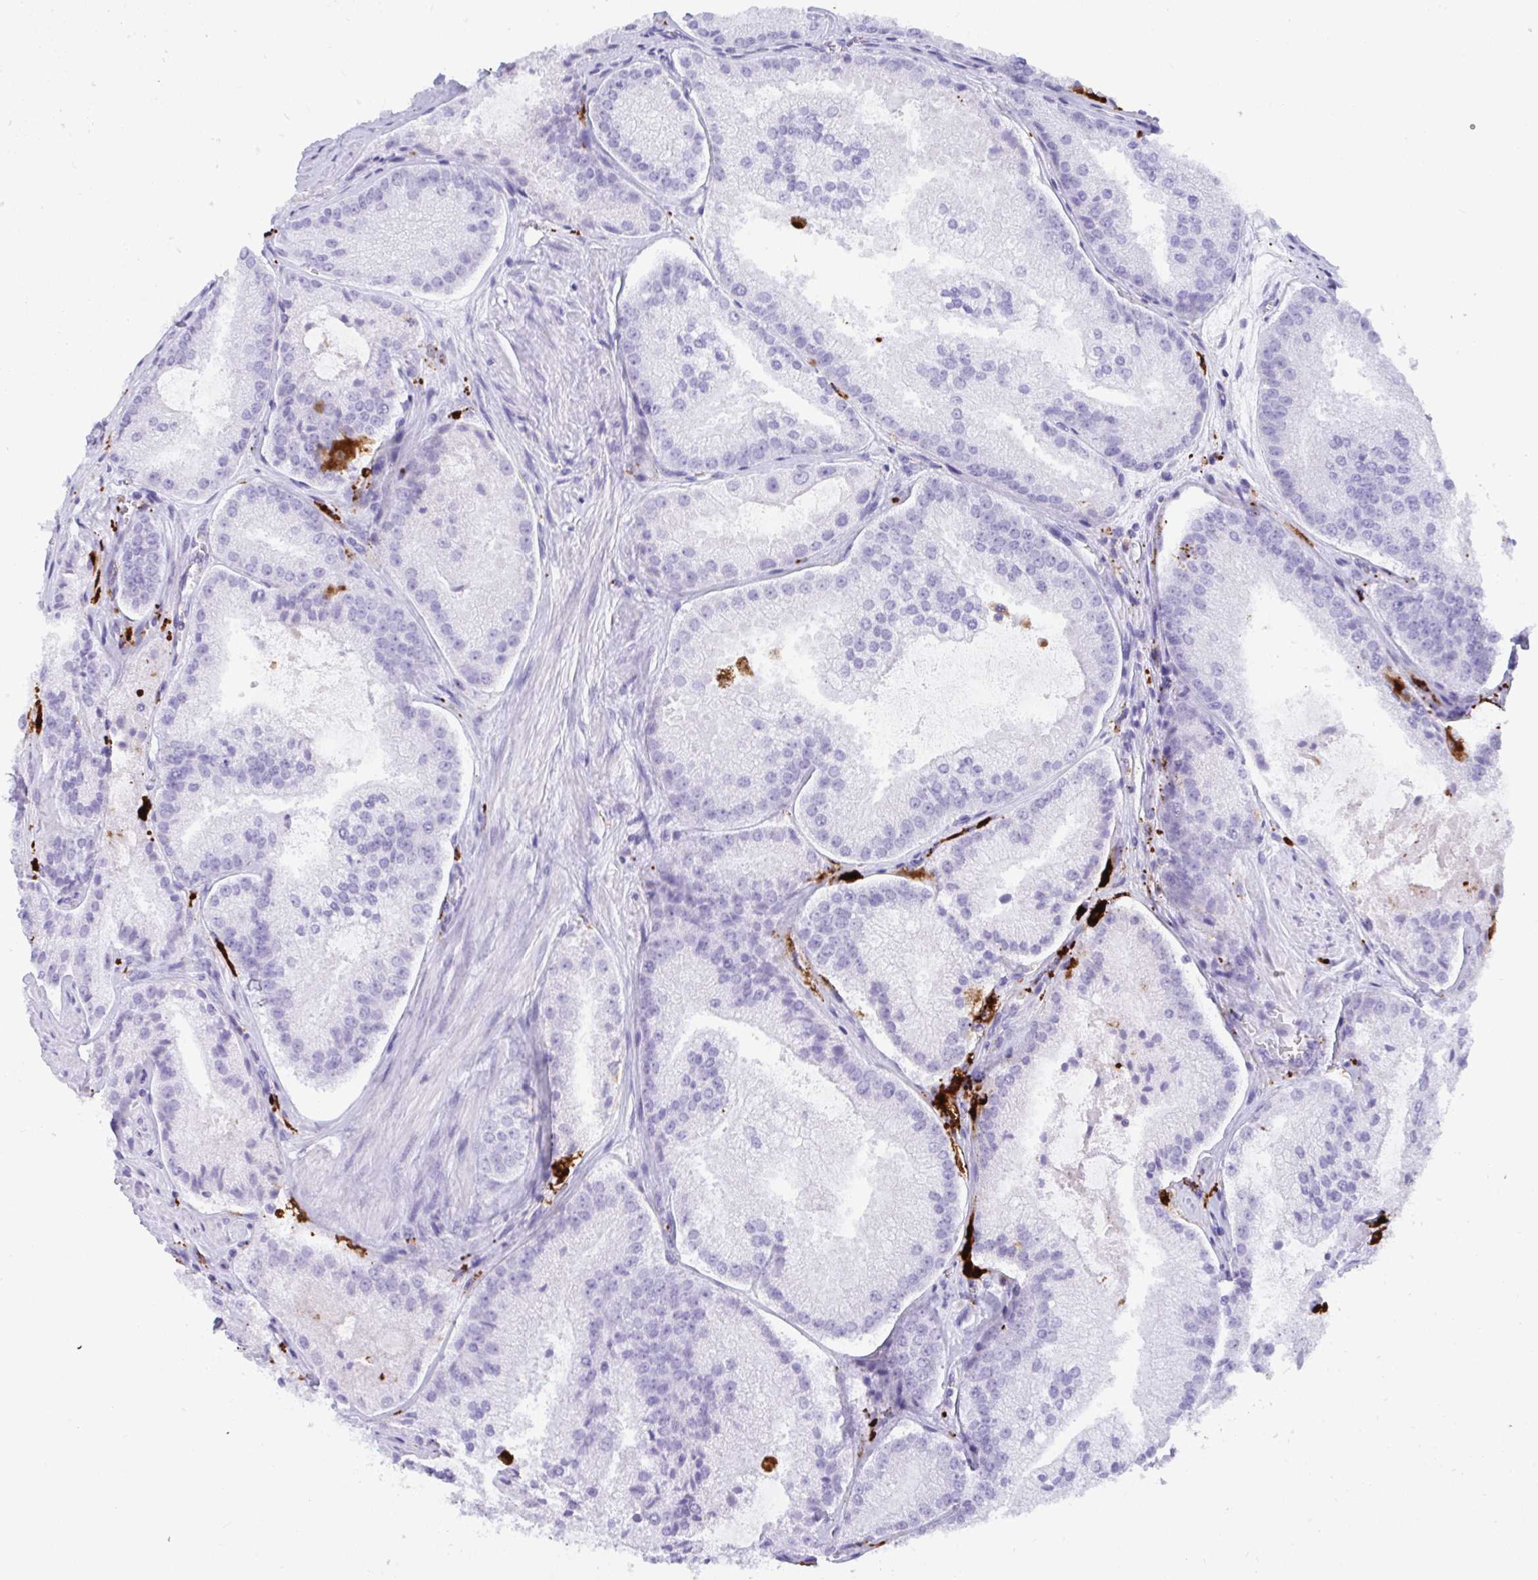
{"staining": {"intensity": "negative", "quantity": "none", "location": "none"}, "tissue": "prostate cancer", "cell_type": "Tumor cells", "image_type": "cancer", "snomed": [{"axis": "morphology", "description": "Adenocarcinoma, High grade"}, {"axis": "topography", "description": "Prostate"}], "caption": "The micrograph exhibits no significant positivity in tumor cells of prostate adenocarcinoma (high-grade). Nuclei are stained in blue.", "gene": "CPVL", "patient": {"sex": "male", "age": 73}}